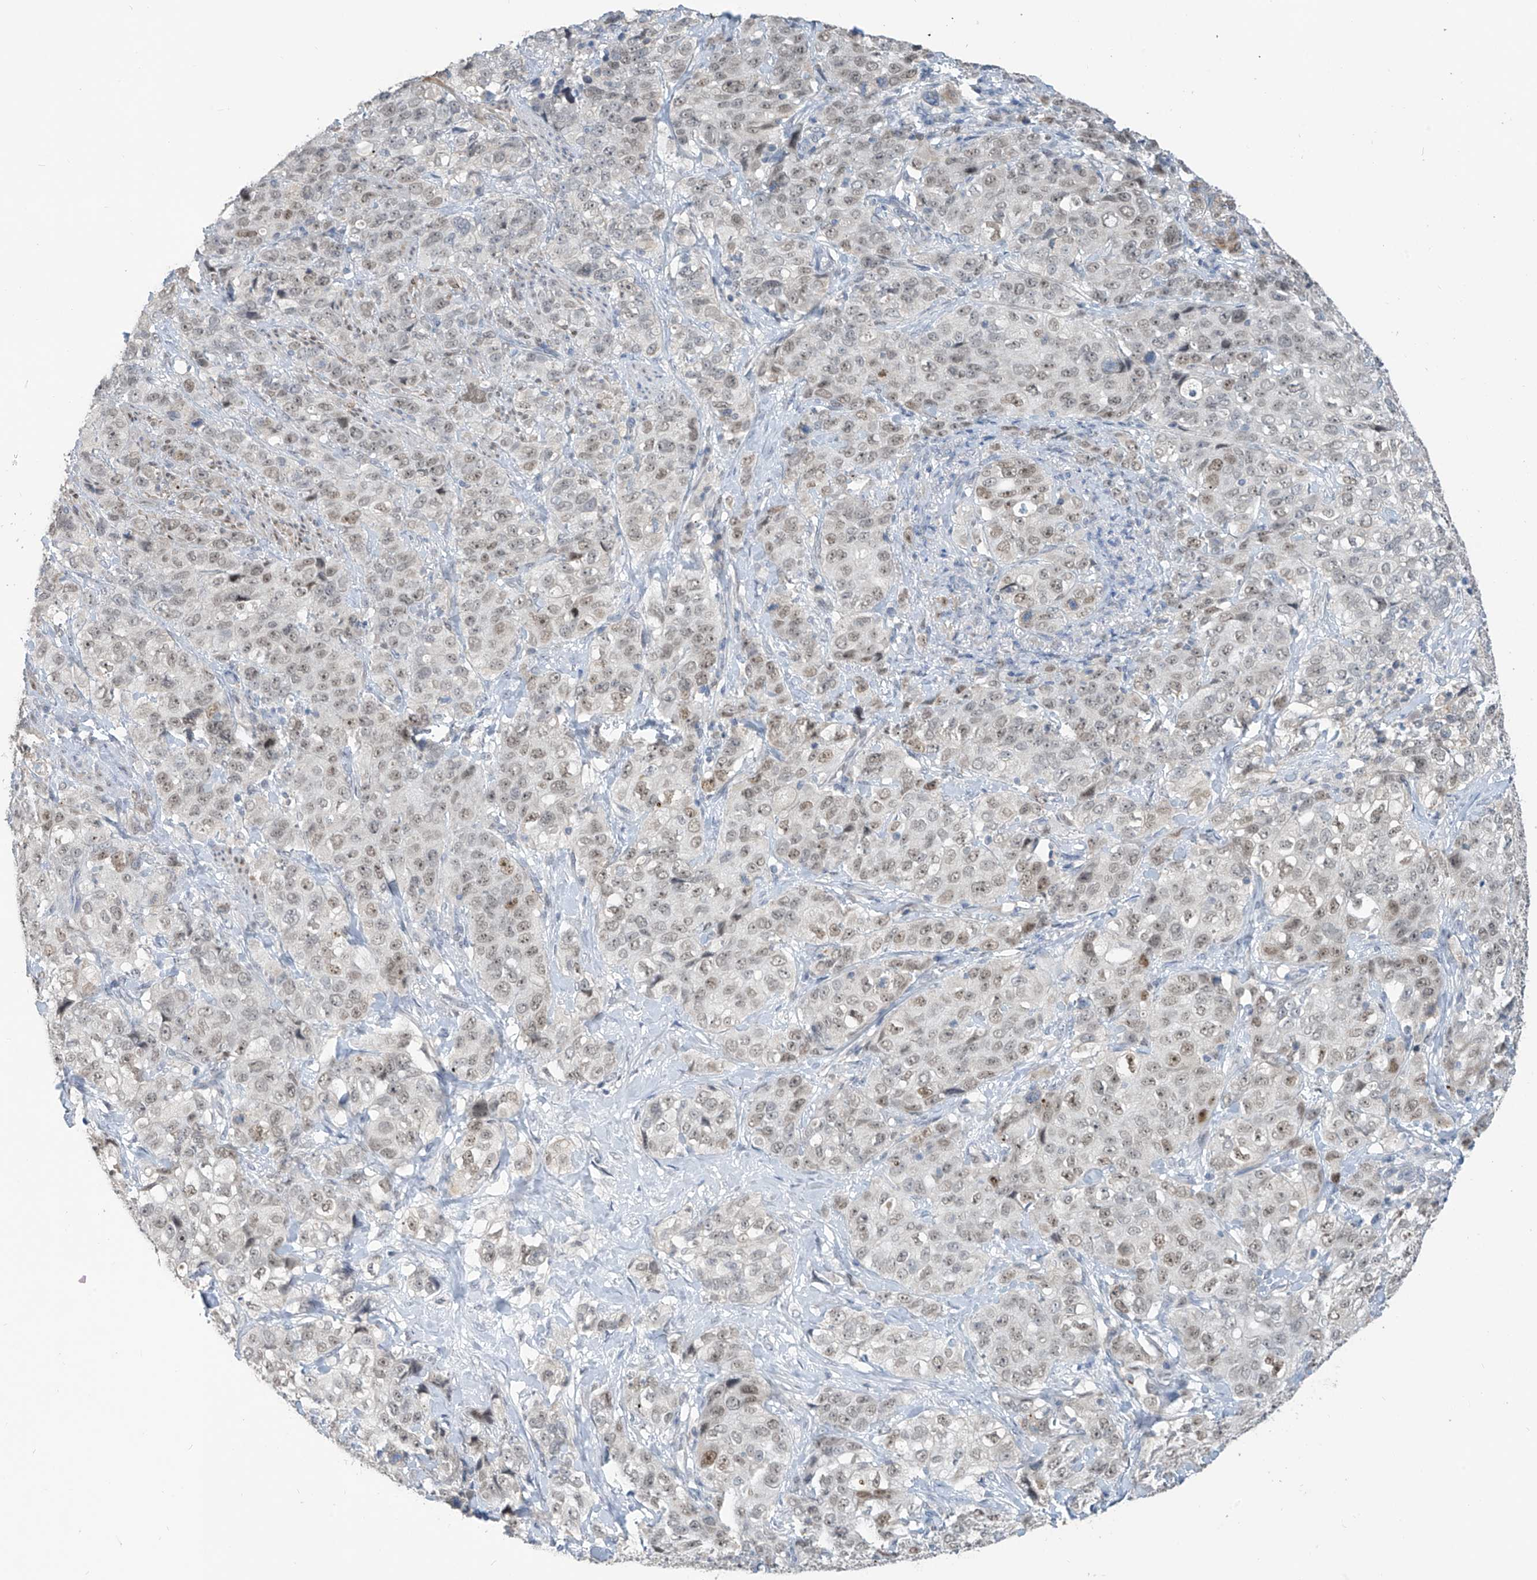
{"staining": {"intensity": "moderate", "quantity": ">75%", "location": "nuclear"}, "tissue": "stomach cancer", "cell_type": "Tumor cells", "image_type": "cancer", "snomed": [{"axis": "morphology", "description": "Adenocarcinoma, NOS"}, {"axis": "topography", "description": "Stomach"}], "caption": "This histopathology image displays immunohistochemistry (IHC) staining of human stomach adenocarcinoma, with medium moderate nuclear expression in about >75% of tumor cells.", "gene": "METAP1D", "patient": {"sex": "male", "age": 48}}